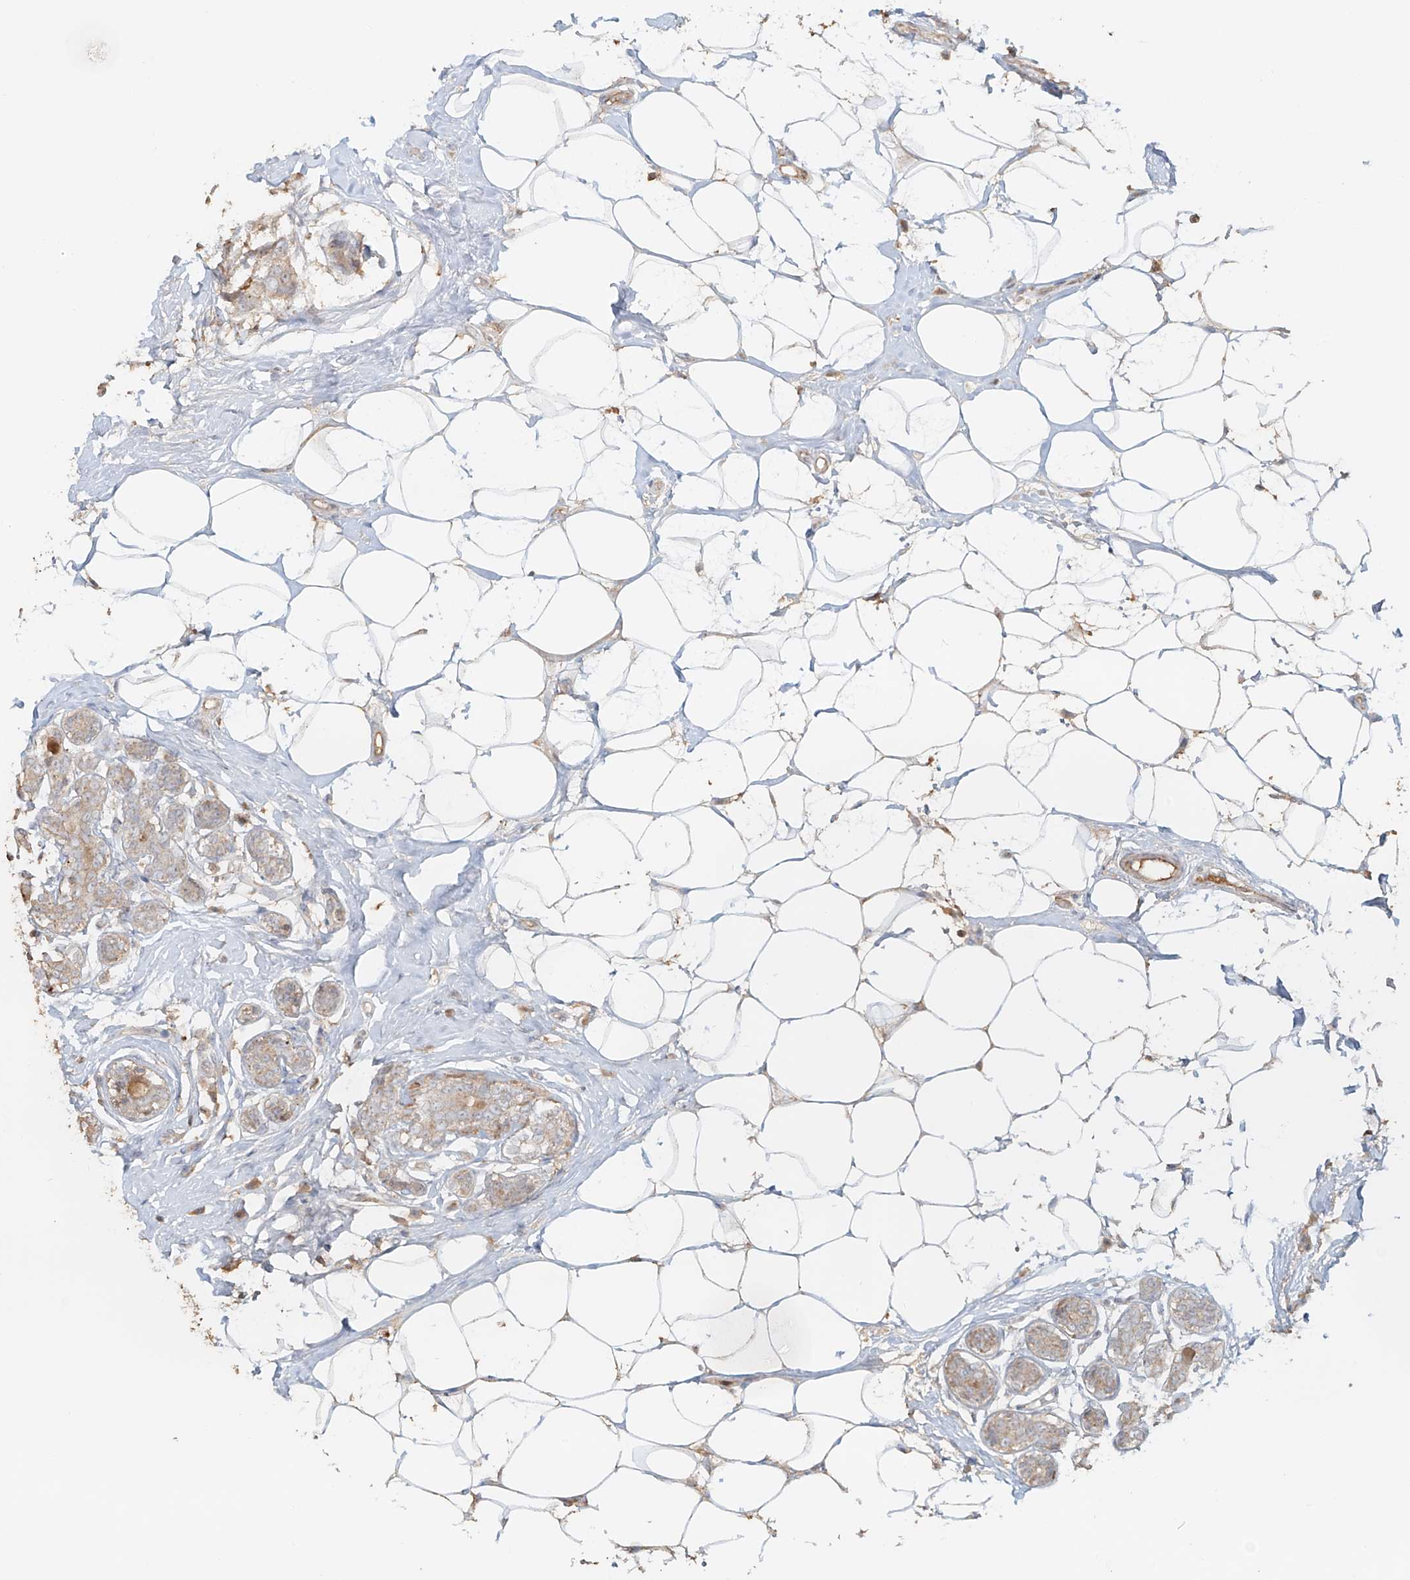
{"staining": {"intensity": "weak", "quantity": "<25%", "location": "cytoplasmic/membranous"}, "tissue": "breast cancer", "cell_type": "Tumor cells", "image_type": "cancer", "snomed": [{"axis": "morphology", "description": "Normal tissue, NOS"}, {"axis": "morphology", "description": "Duct carcinoma"}, {"axis": "topography", "description": "Breast"}], "caption": "High power microscopy micrograph of an IHC image of breast cancer (intraductal carcinoma), revealing no significant positivity in tumor cells.", "gene": "NPHS1", "patient": {"sex": "female", "age": 39}}